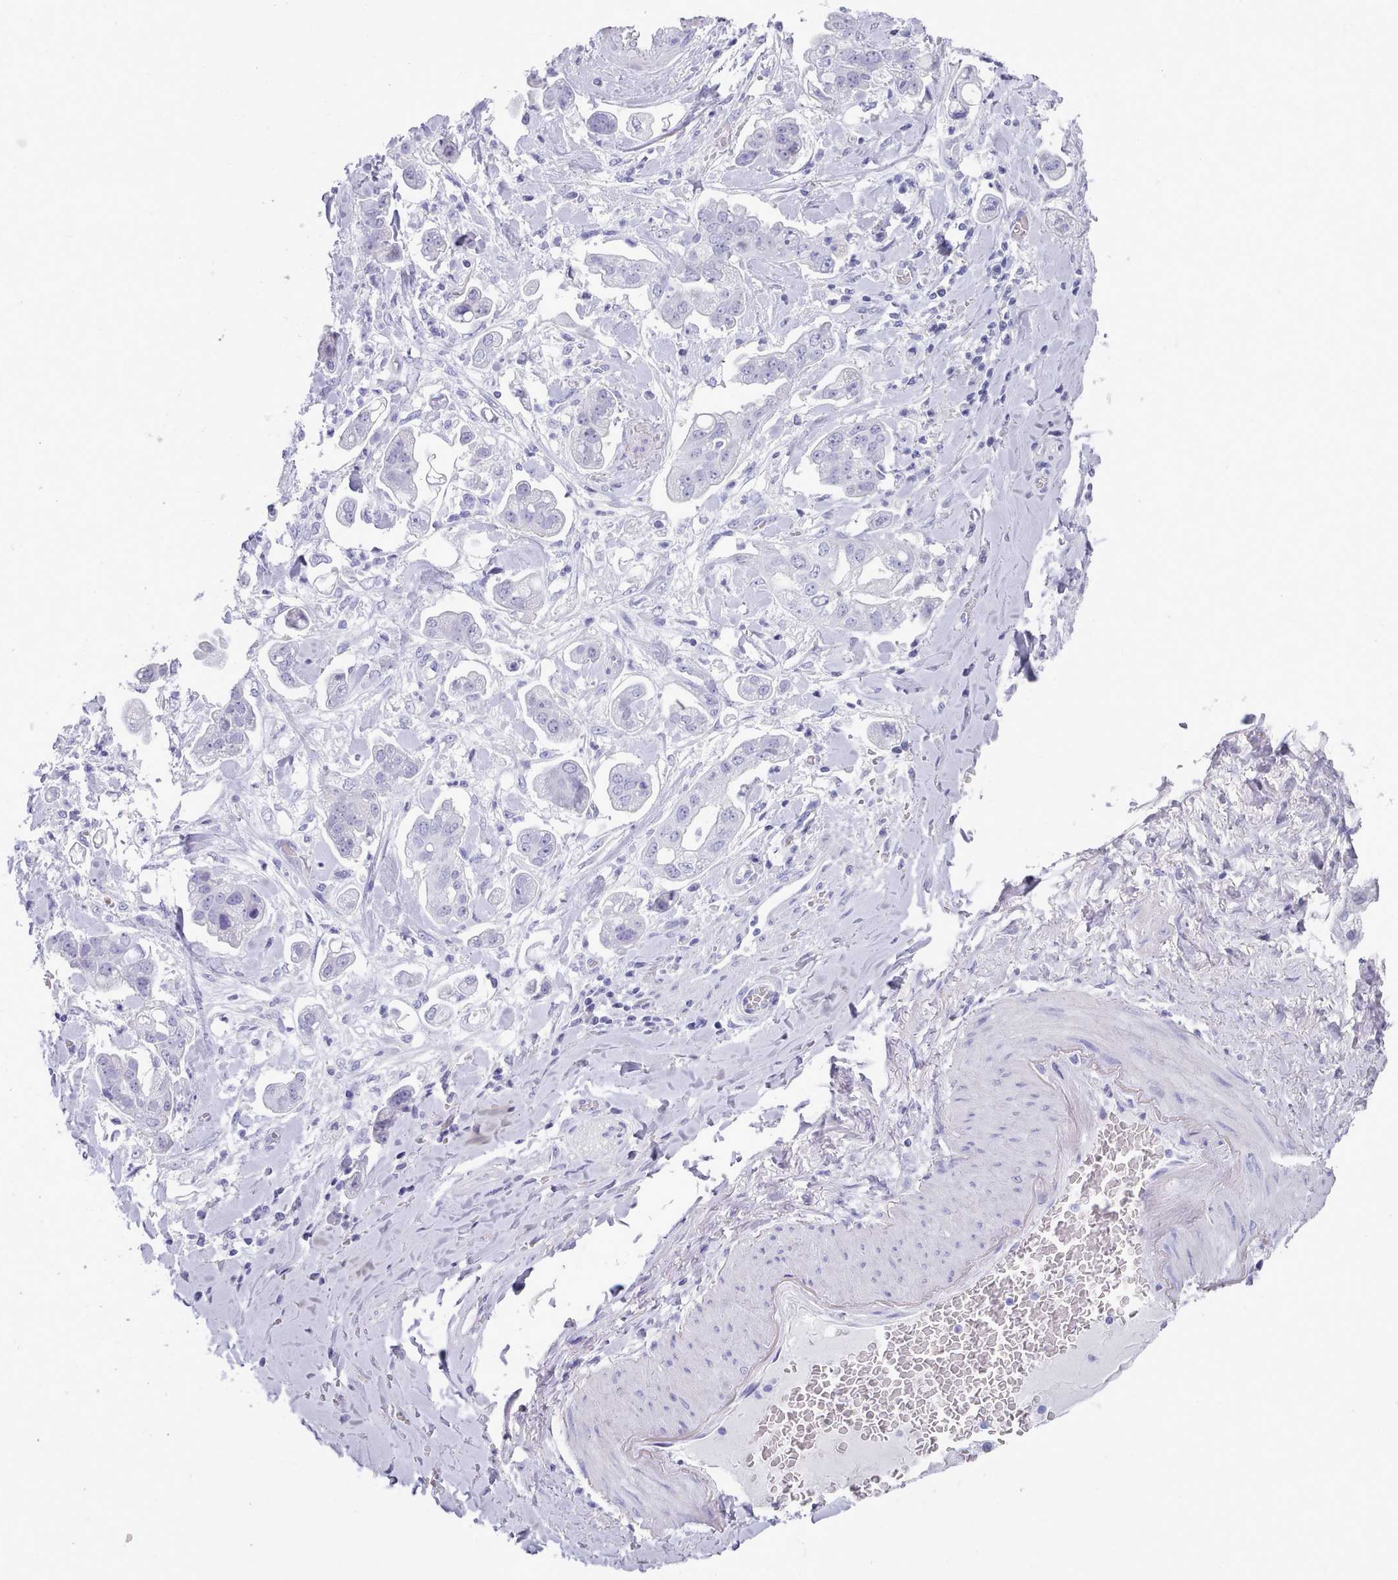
{"staining": {"intensity": "negative", "quantity": "none", "location": "none"}, "tissue": "stomach cancer", "cell_type": "Tumor cells", "image_type": "cancer", "snomed": [{"axis": "morphology", "description": "Adenocarcinoma, NOS"}, {"axis": "topography", "description": "Stomach"}], "caption": "Adenocarcinoma (stomach) was stained to show a protein in brown. There is no significant positivity in tumor cells. (DAB immunohistochemistry with hematoxylin counter stain).", "gene": "LRRC37A", "patient": {"sex": "male", "age": 62}}